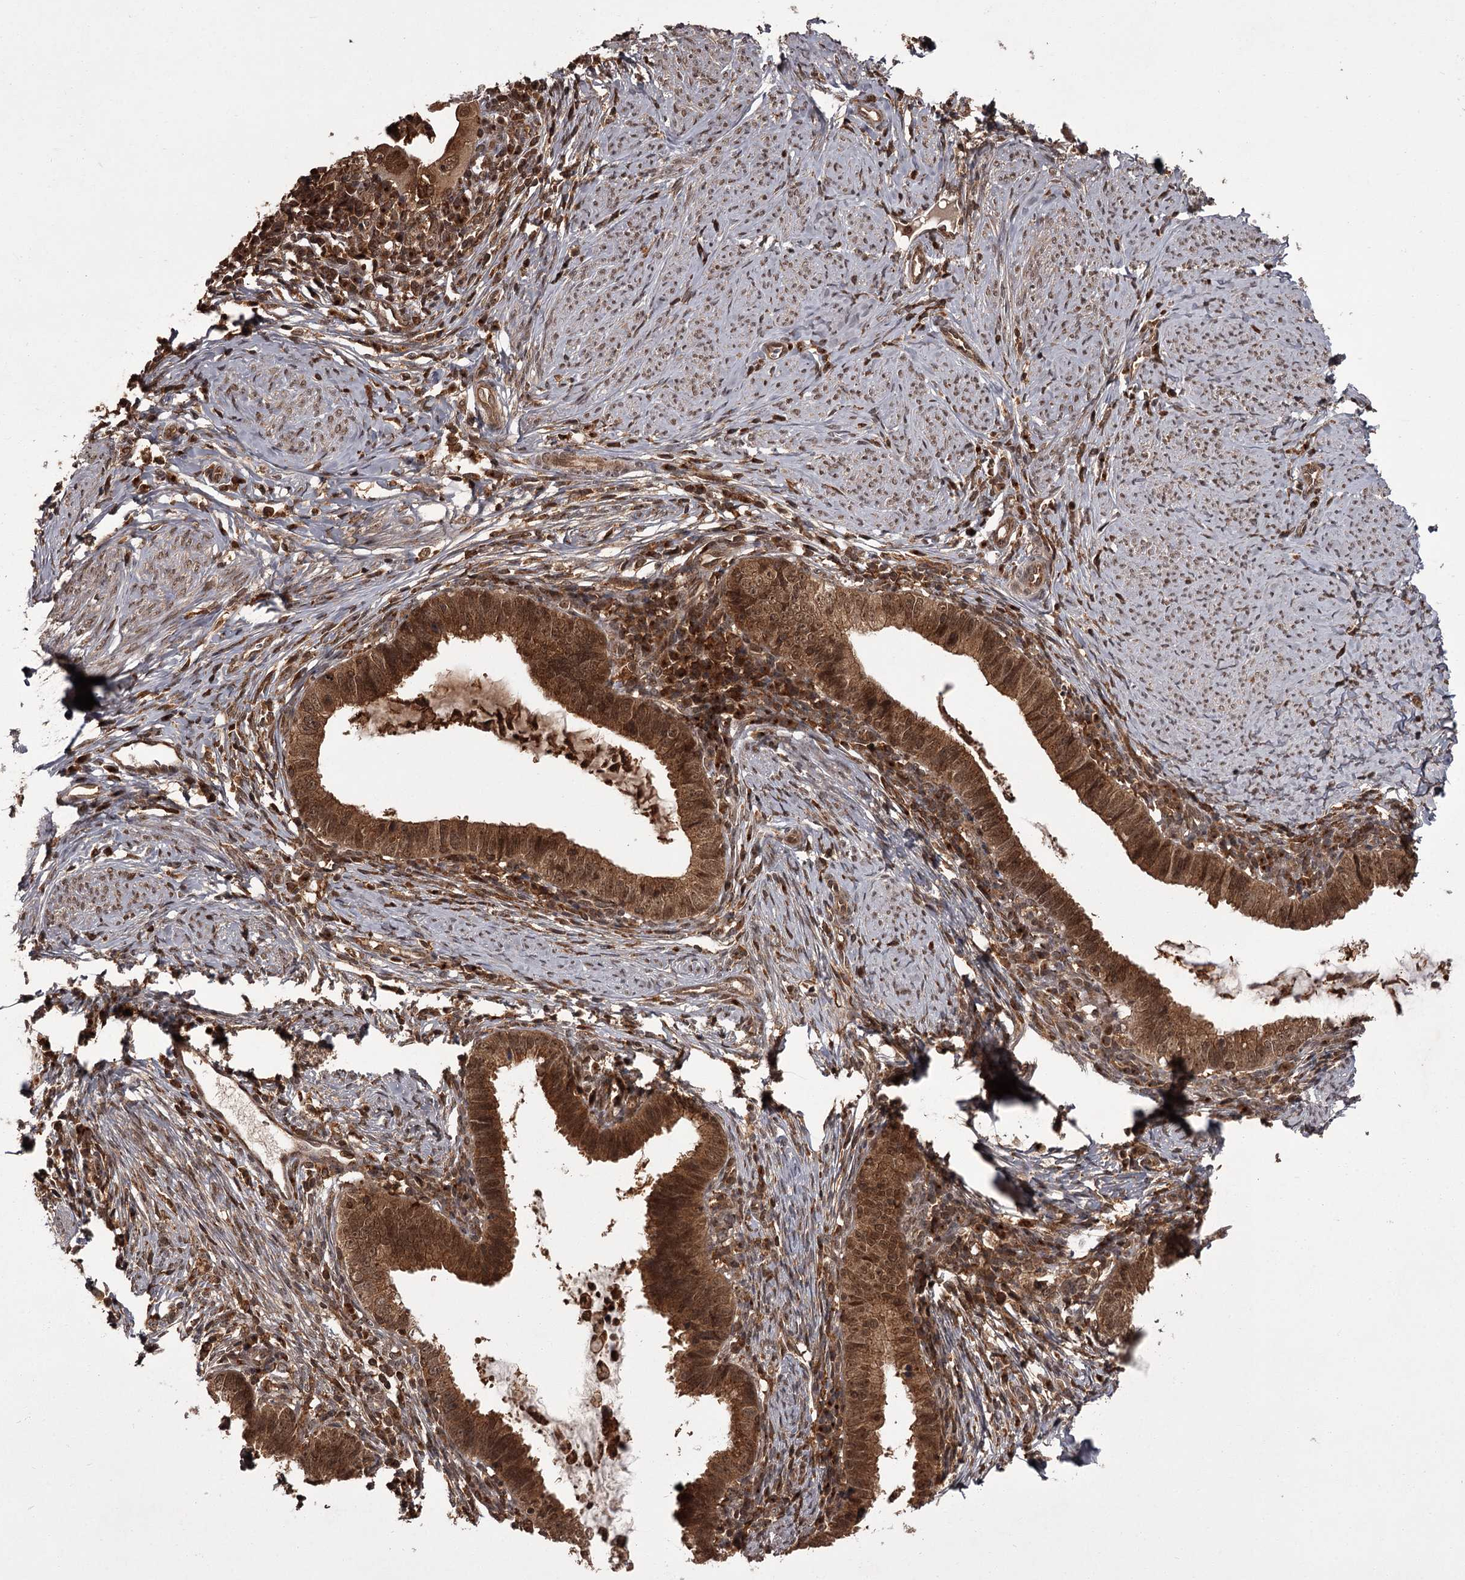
{"staining": {"intensity": "moderate", "quantity": ">75%", "location": "cytoplasmic/membranous,nuclear"}, "tissue": "cervical cancer", "cell_type": "Tumor cells", "image_type": "cancer", "snomed": [{"axis": "morphology", "description": "Adenocarcinoma, NOS"}, {"axis": "topography", "description": "Cervix"}], "caption": "Cervical adenocarcinoma was stained to show a protein in brown. There is medium levels of moderate cytoplasmic/membranous and nuclear positivity in approximately >75% of tumor cells. The protein is stained brown, and the nuclei are stained in blue (DAB IHC with brightfield microscopy, high magnification).", "gene": "TBC1D23", "patient": {"sex": "female", "age": 36}}